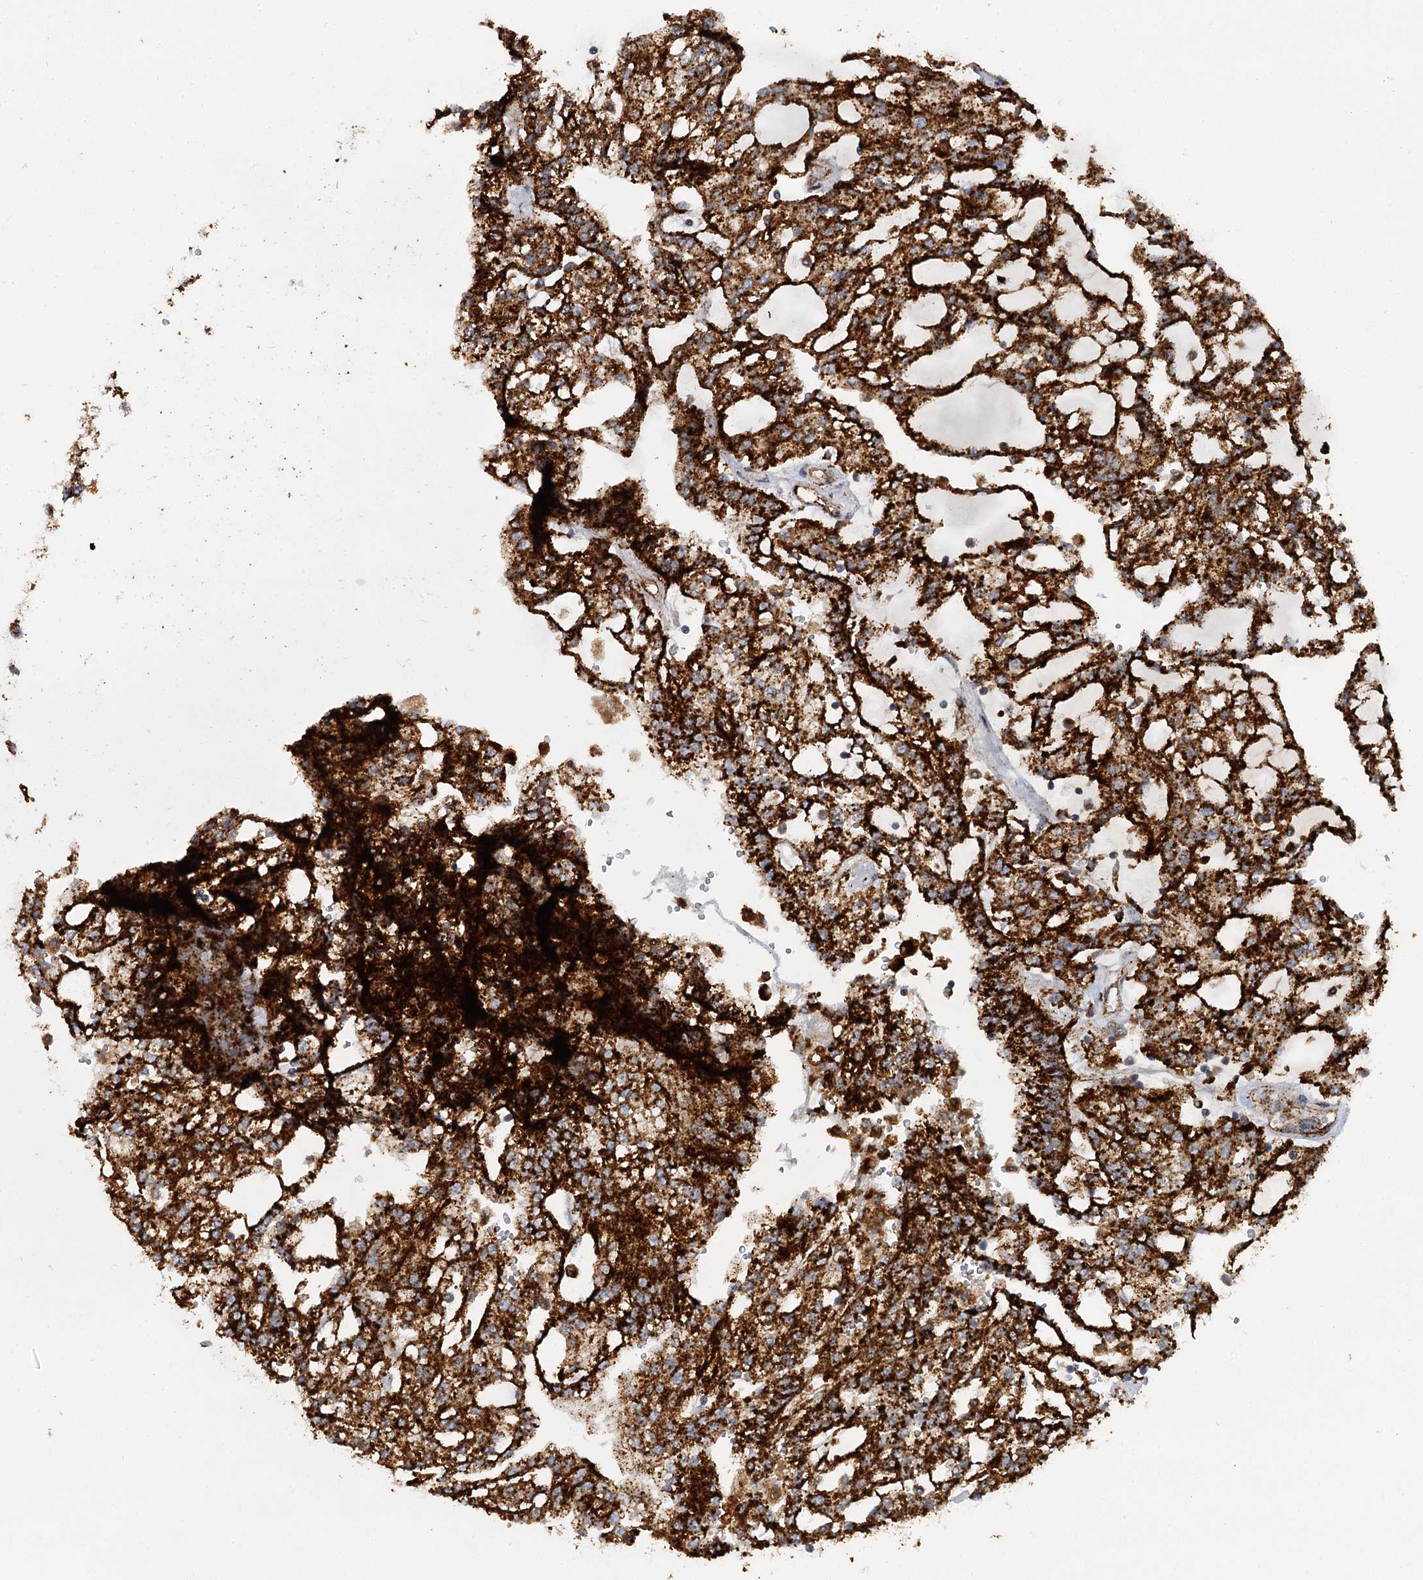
{"staining": {"intensity": "strong", "quantity": ">75%", "location": "cytoplasmic/membranous"}, "tissue": "renal cancer", "cell_type": "Tumor cells", "image_type": "cancer", "snomed": [{"axis": "morphology", "description": "Adenocarcinoma, NOS"}, {"axis": "topography", "description": "Kidney"}], "caption": "Immunohistochemistry image of neoplastic tissue: human renal adenocarcinoma stained using immunohistochemistry (IHC) demonstrates high levels of strong protein expression localized specifically in the cytoplasmic/membranous of tumor cells, appearing as a cytoplasmic/membranous brown color.", "gene": "GBA1", "patient": {"sex": "male", "age": 63}}